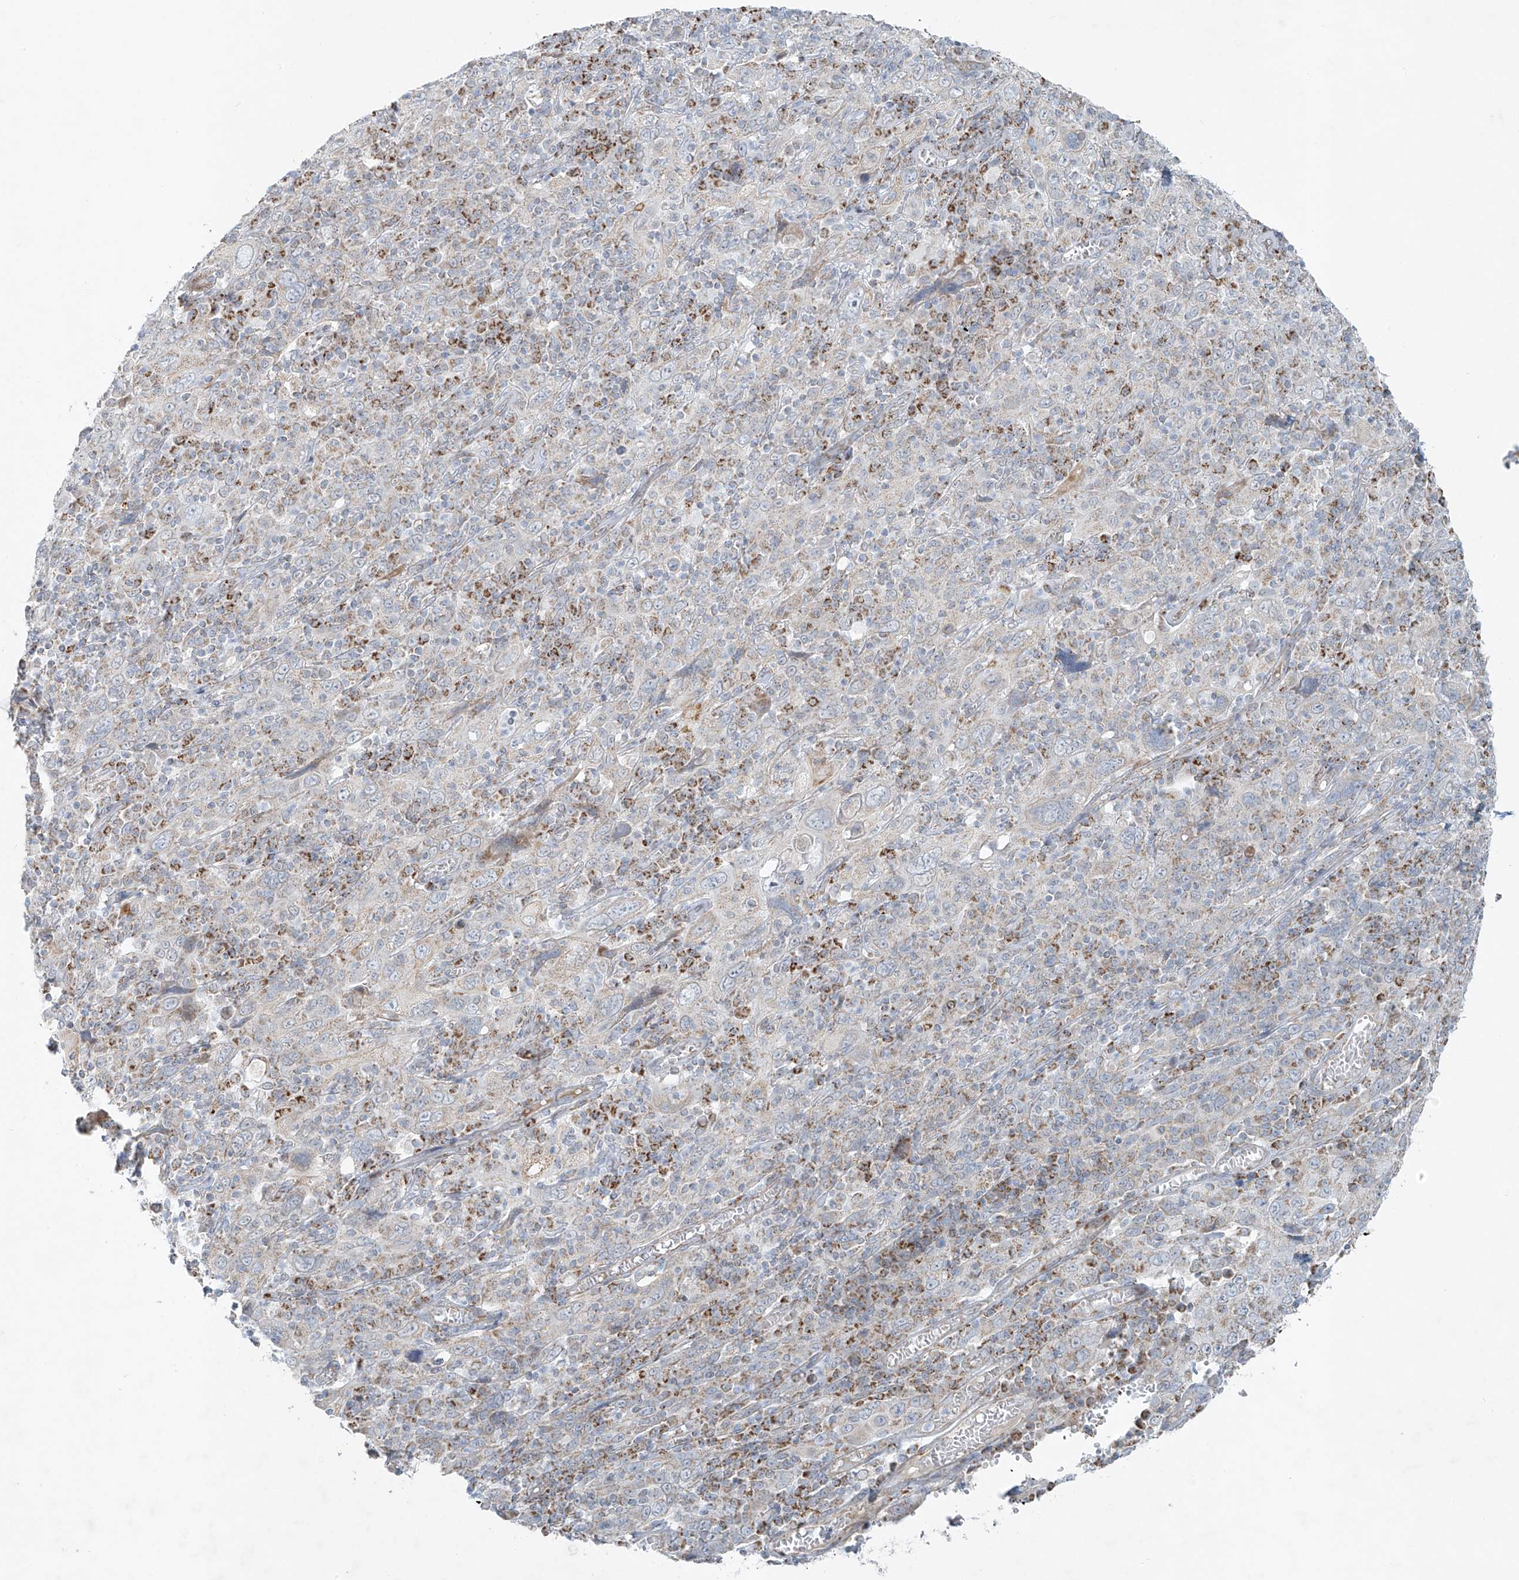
{"staining": {"intensity": "moderate", "quantity": "<25%", "location": "cytoplasmic/membranous"}, "tissue": "cervical cancer", "cell_type": "Tumor cells", "image_type": "cancer", "snomed": [{"axis": "morphology", "description": "Squamous cell carcinoma, NOS"}, {"axis": "topography", "description": "Cervix"}], "caption": "A photomicrograph of cervical squamous cell carcinoma stained for a protein exhibits moderate cytoplasmic/membranous brown staining in tumor cells.", "gene": "SMDT1", "patient": {"sex": "female", "age": 46}}